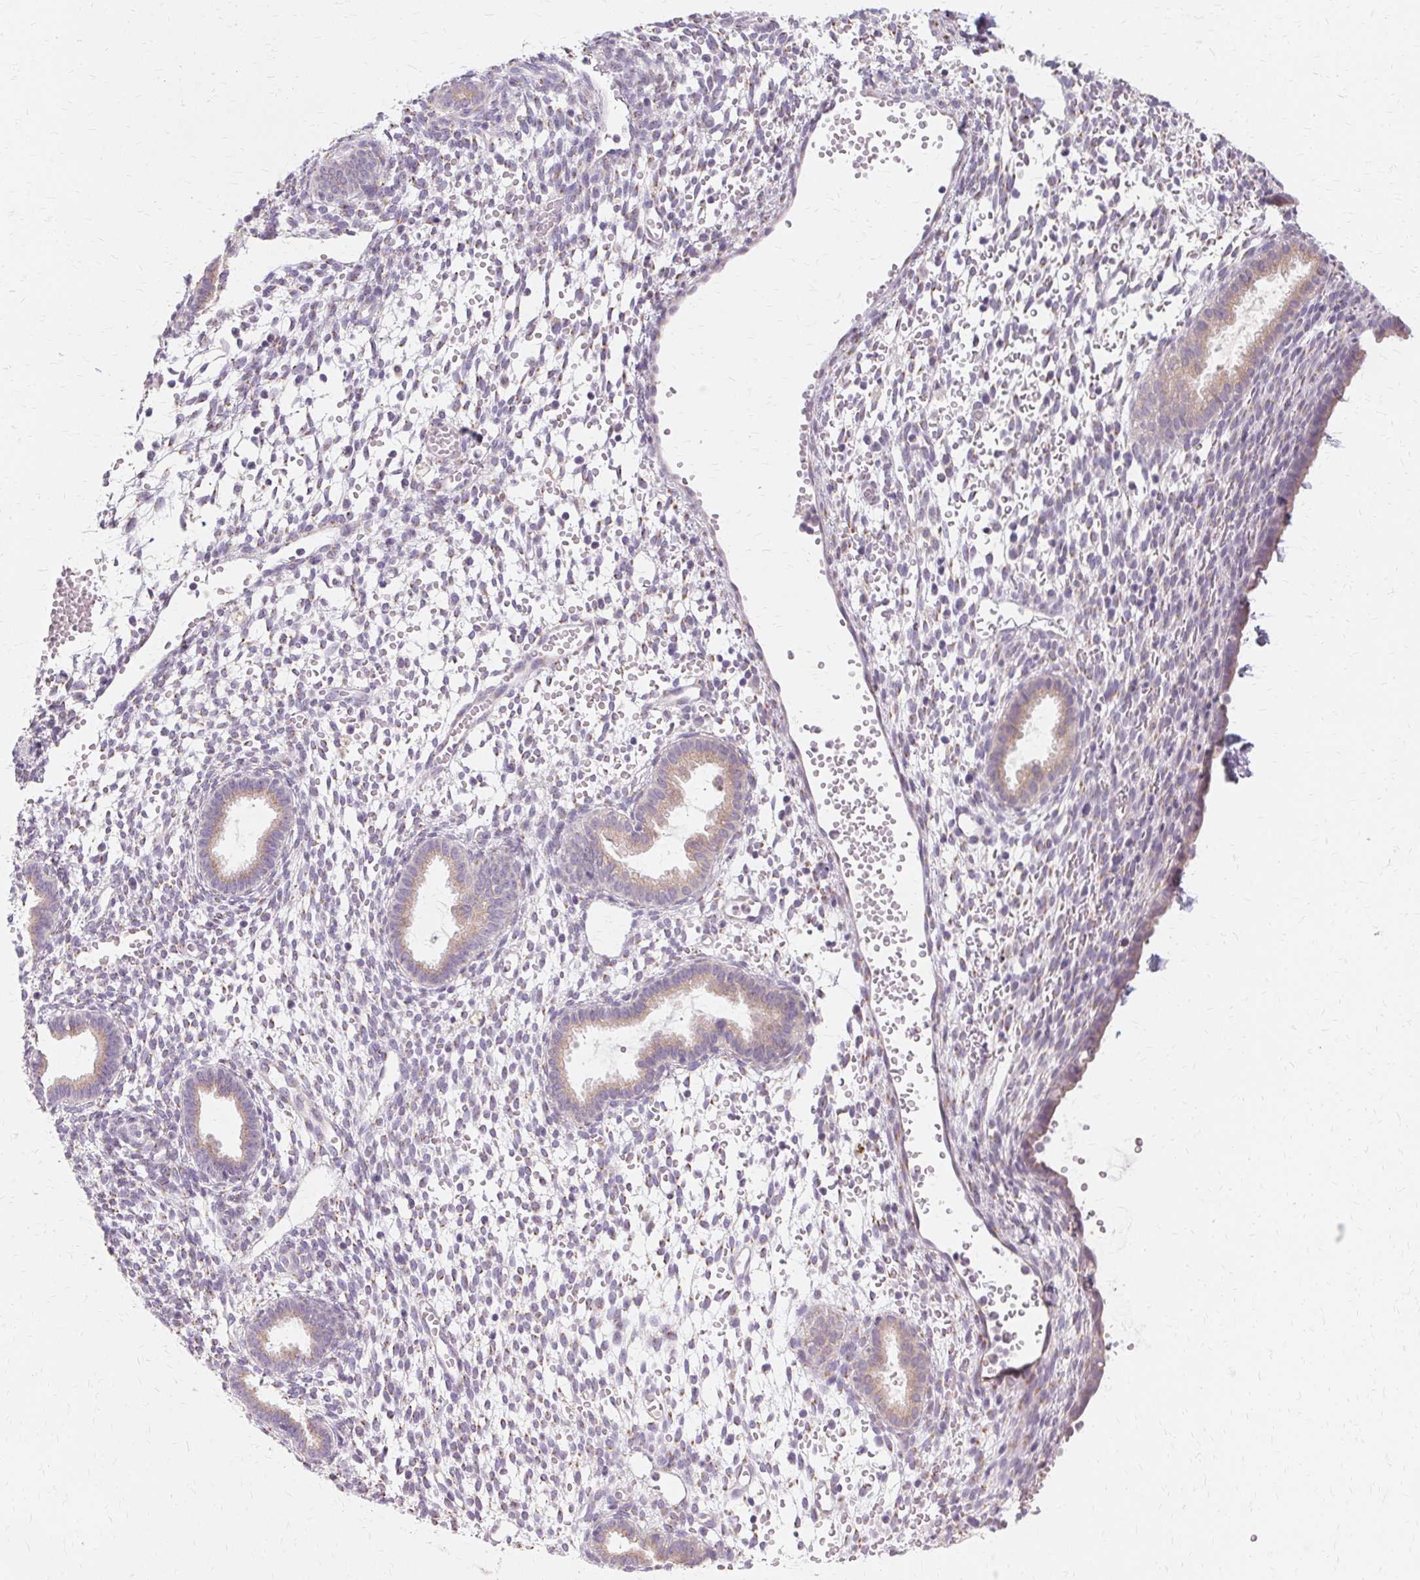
{"staining": {"intensity": "negative", "quantity": "none", "location": "none"}, "tissue": "endometrium", "cell_type": "Cells in endometrial stroma", "image_type": "normal", "snomed": [{"axis": "morphology", "description": "Normal tissue, NOS"}, {"axis": "topography", "description": "Endometrium"}], "caption": "DAB (3,3'-diaminobenzidine) immunohistochemical staining of normal endometrium shows no significant staining in cells in endometrial stroma. Brightfield microscopy of immunohistochemistry (IHC) stained with DAB (3,3'-diaminobenzidine) (brown) and hematoxylin (blue), captured at high magnification.", "gene": "FCRL3", "patient": {"sex": "female", "age": 36}}